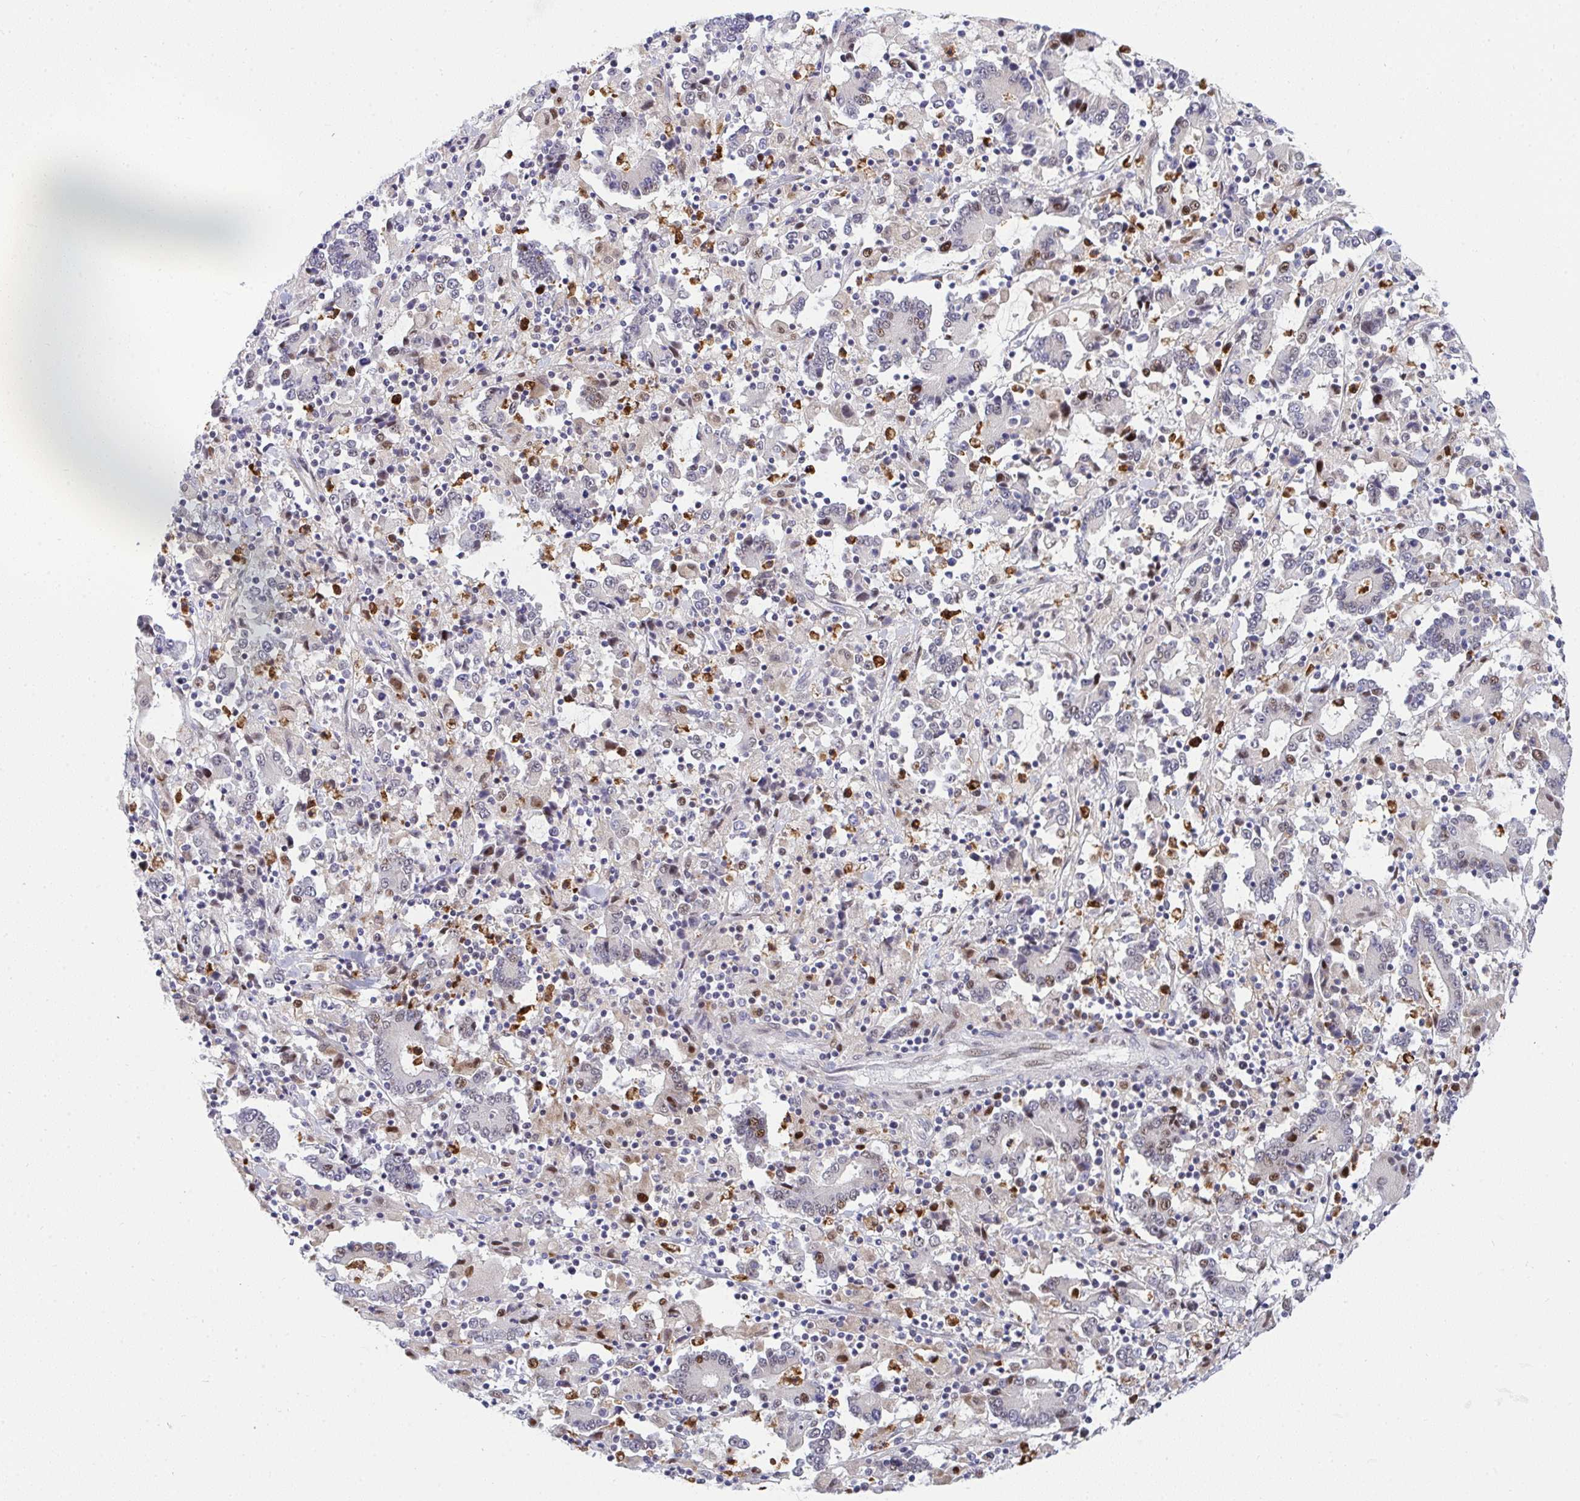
{"staining": {"intensity": "weak", "quantity": "<25%", "location": "nuclear"}, "tissue": "stomach cancer", "cell_type": "Tumor cells", "image_type": "cancer", "snomed": [{"axis": "morphology", "description": "Adenocarcinoma, NOS"}, {"axis": "topography", "description": "Stomach, upper"}], "caption": "There is no significant staining in tumor cells of stomach cancer.", "gene": "ZNF554", "patient": {"sex": "male", "age": 68}}